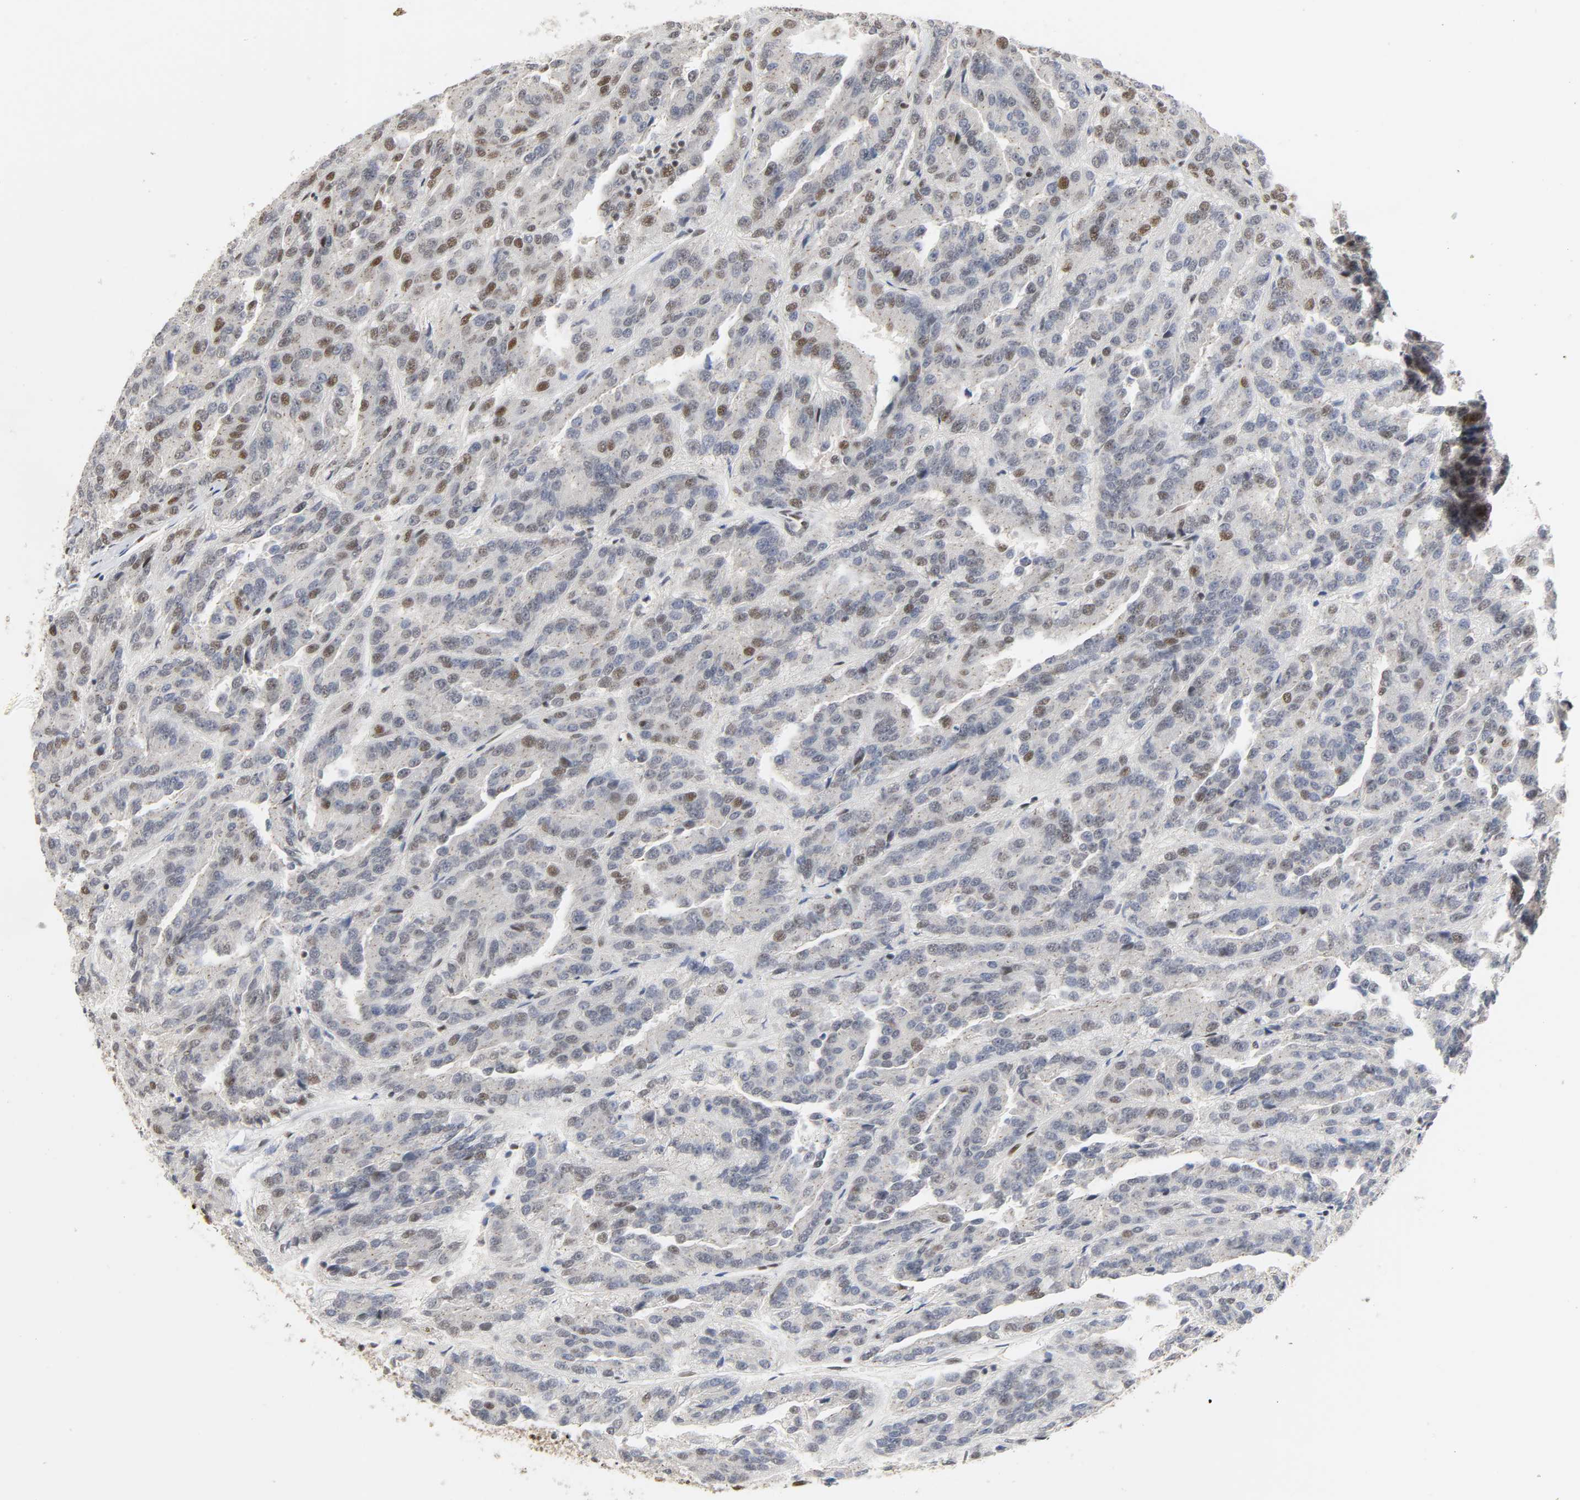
{"staining": {"intensity": "moderate", "quantity": "<25%", "location": "nuclear"}, "tissue": "renal cancer", "cell_type": "Tumor cells", "image_type": "cancer", "snomed": [{"axis": "morphology", "description": "Adenocarcinoma, NOS"}, {"axis": "topography", "description": "Kidney"}], "caption": "Immunohistochemical staining of human renal cancer (adenocarcinoma) exhibits moderate nuclear protein staining in approximately <25% of tumor cells. The protein is shown in brown color, while the nuclei are stained blue.", "gene": "NCOA6", "patient": {"sex": "male", "age": 46}}